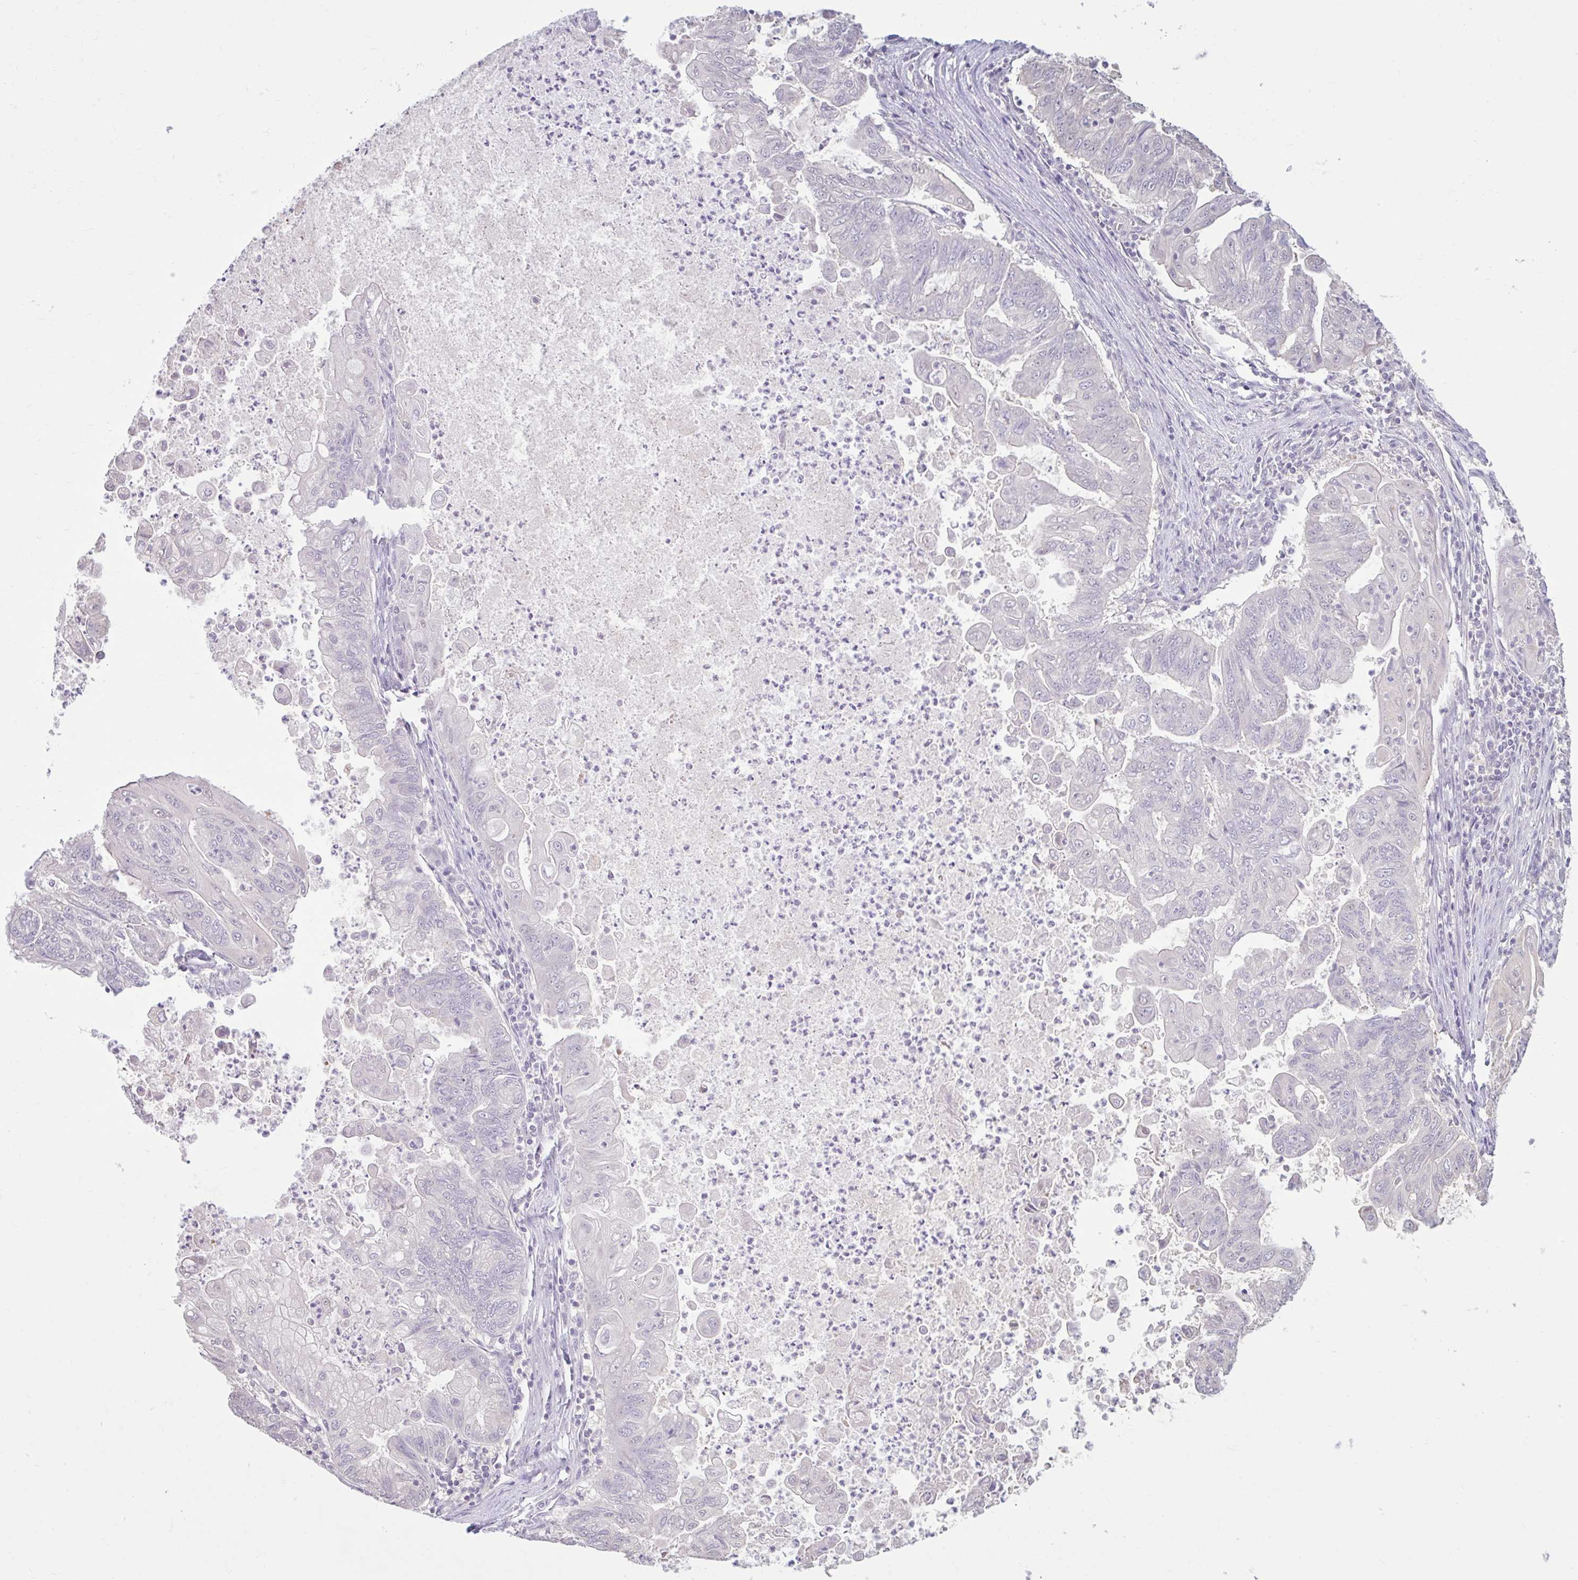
{"staining": {"intensity": "negative", "quantity": "none", "location": "none"}, "tissue": "stomach cancer", "cell_type": "Tumor cells", "image_type": "cancer", "snomed": [{"axis": "morphology", "description": "Adenocarcinoma, NOS"}, {"axis": "topography", "description": "Stomach, upper"}], "caption": "There is no significant staining in tumor cells of adenocarcinoma (stomach). (DAB (3,3'-diaminobenzidine) immunohistochemistry visualized using brightfield microscopy, high magnification).", "gene": "CDH19", "patient": {"sex": "male", "age": 80}}